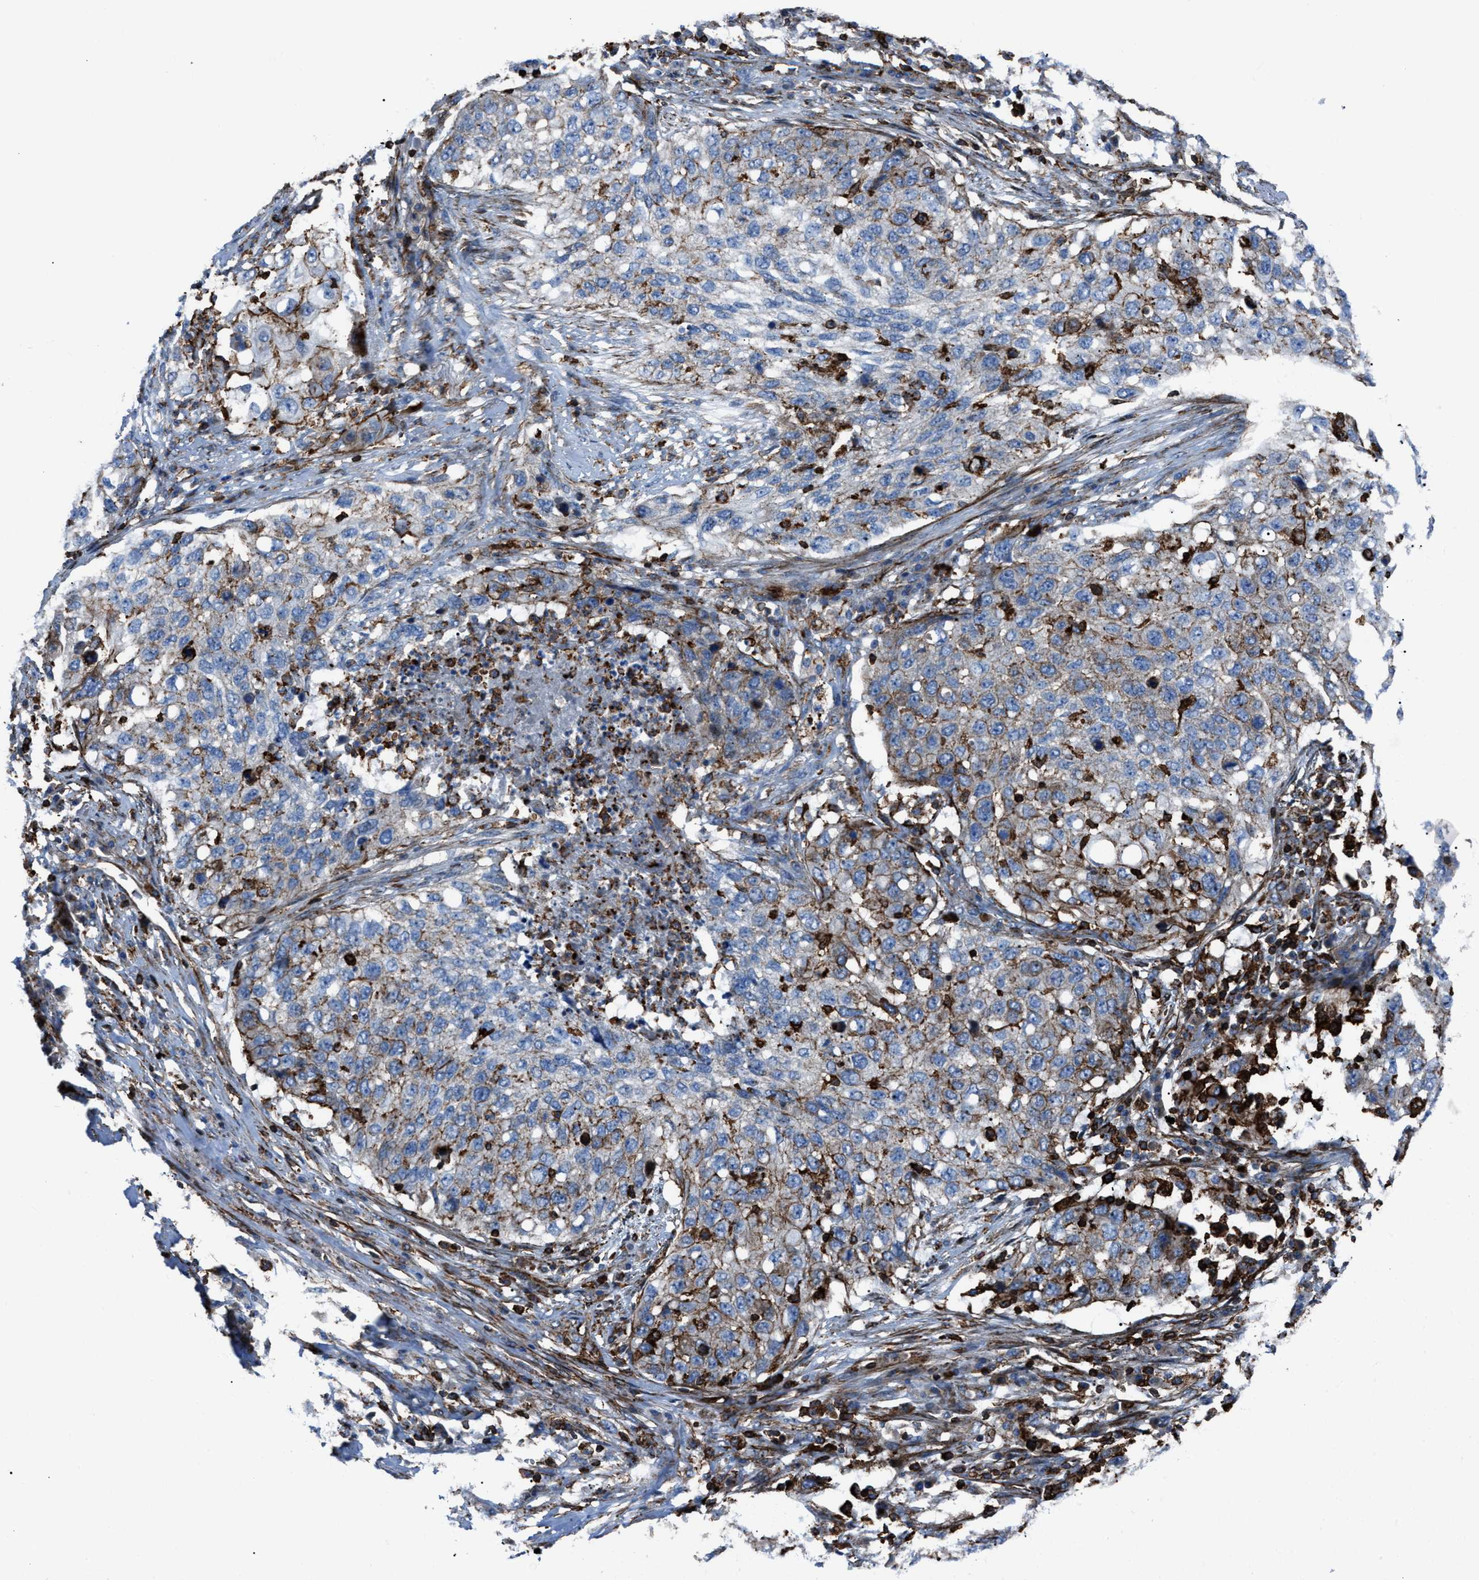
{"staining": {"intensity": "negative", "quantity": "none", "location": "none"}, "tissue": "lung cancer", "cell_type": "Tumor cells", "image_type": "cancer", "snomed": [{"axis": "morphology", "description": "Squamous cell carcinoma, NOS"}, {"axis": "topography", "description": "Lung"}], "caption": "An image of human squamous cell carcinoma (lung) is negative for staining in tumor cells.", "gene": "AGPAT2", "patient": {"sex": "female", "age": 63}}